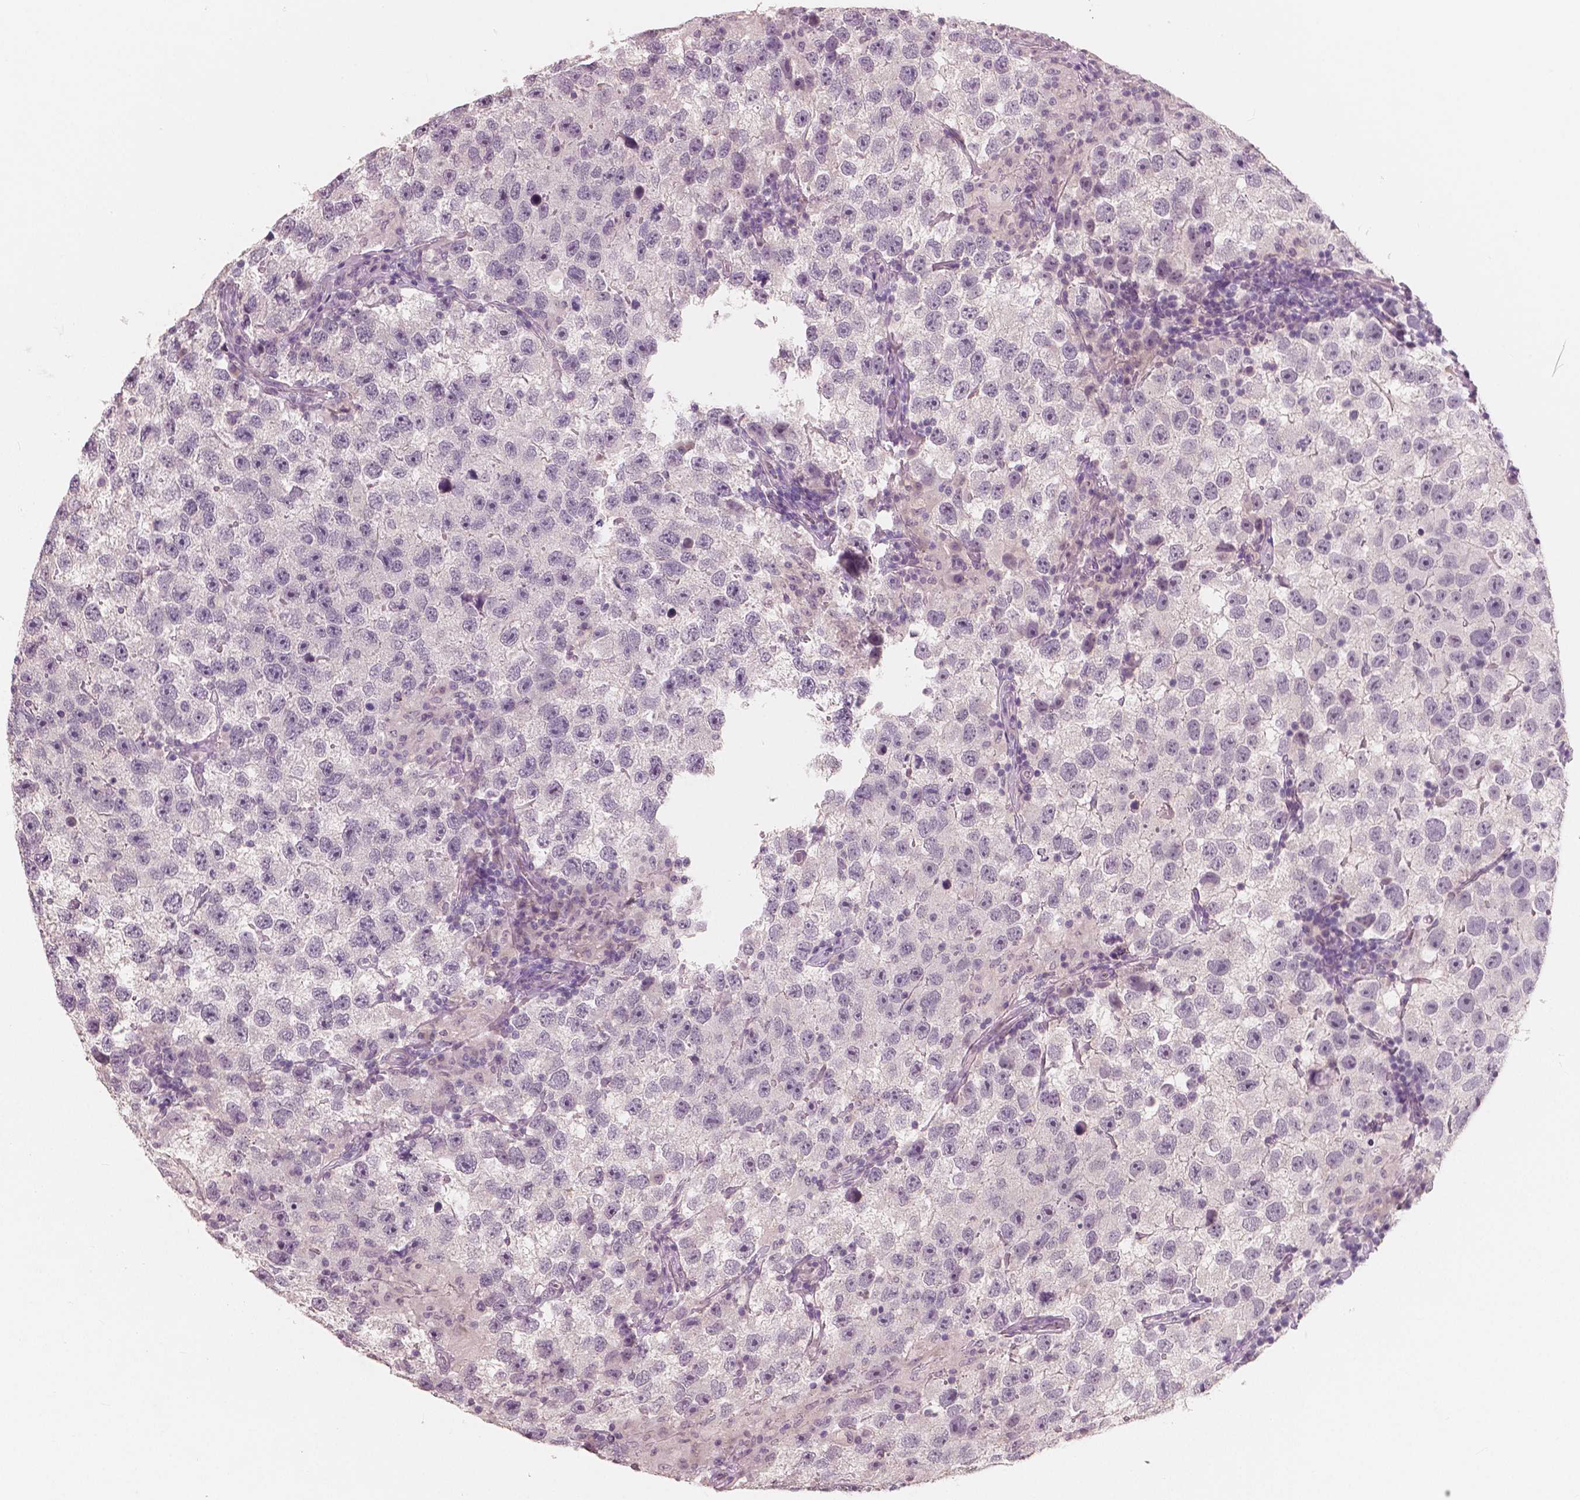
{"staining": {"intensity": "negative", "quantity": "none", "location": "none"}, "tissue": "testis cancer", "cell_type": "Tumor cells", "image_type": "cancer", "snomed": [{"axis": "morphology", "description": "Seminoma, NOS"}, {"axis": "topography", "description": "Testis"}], "caption": "The immunohistochemistry histopathology image has no significant staining in tumor cells of seminoma (testis) tissue.", "gene": "RNASE7", "patient": {"sex": "male", "age": 26}}